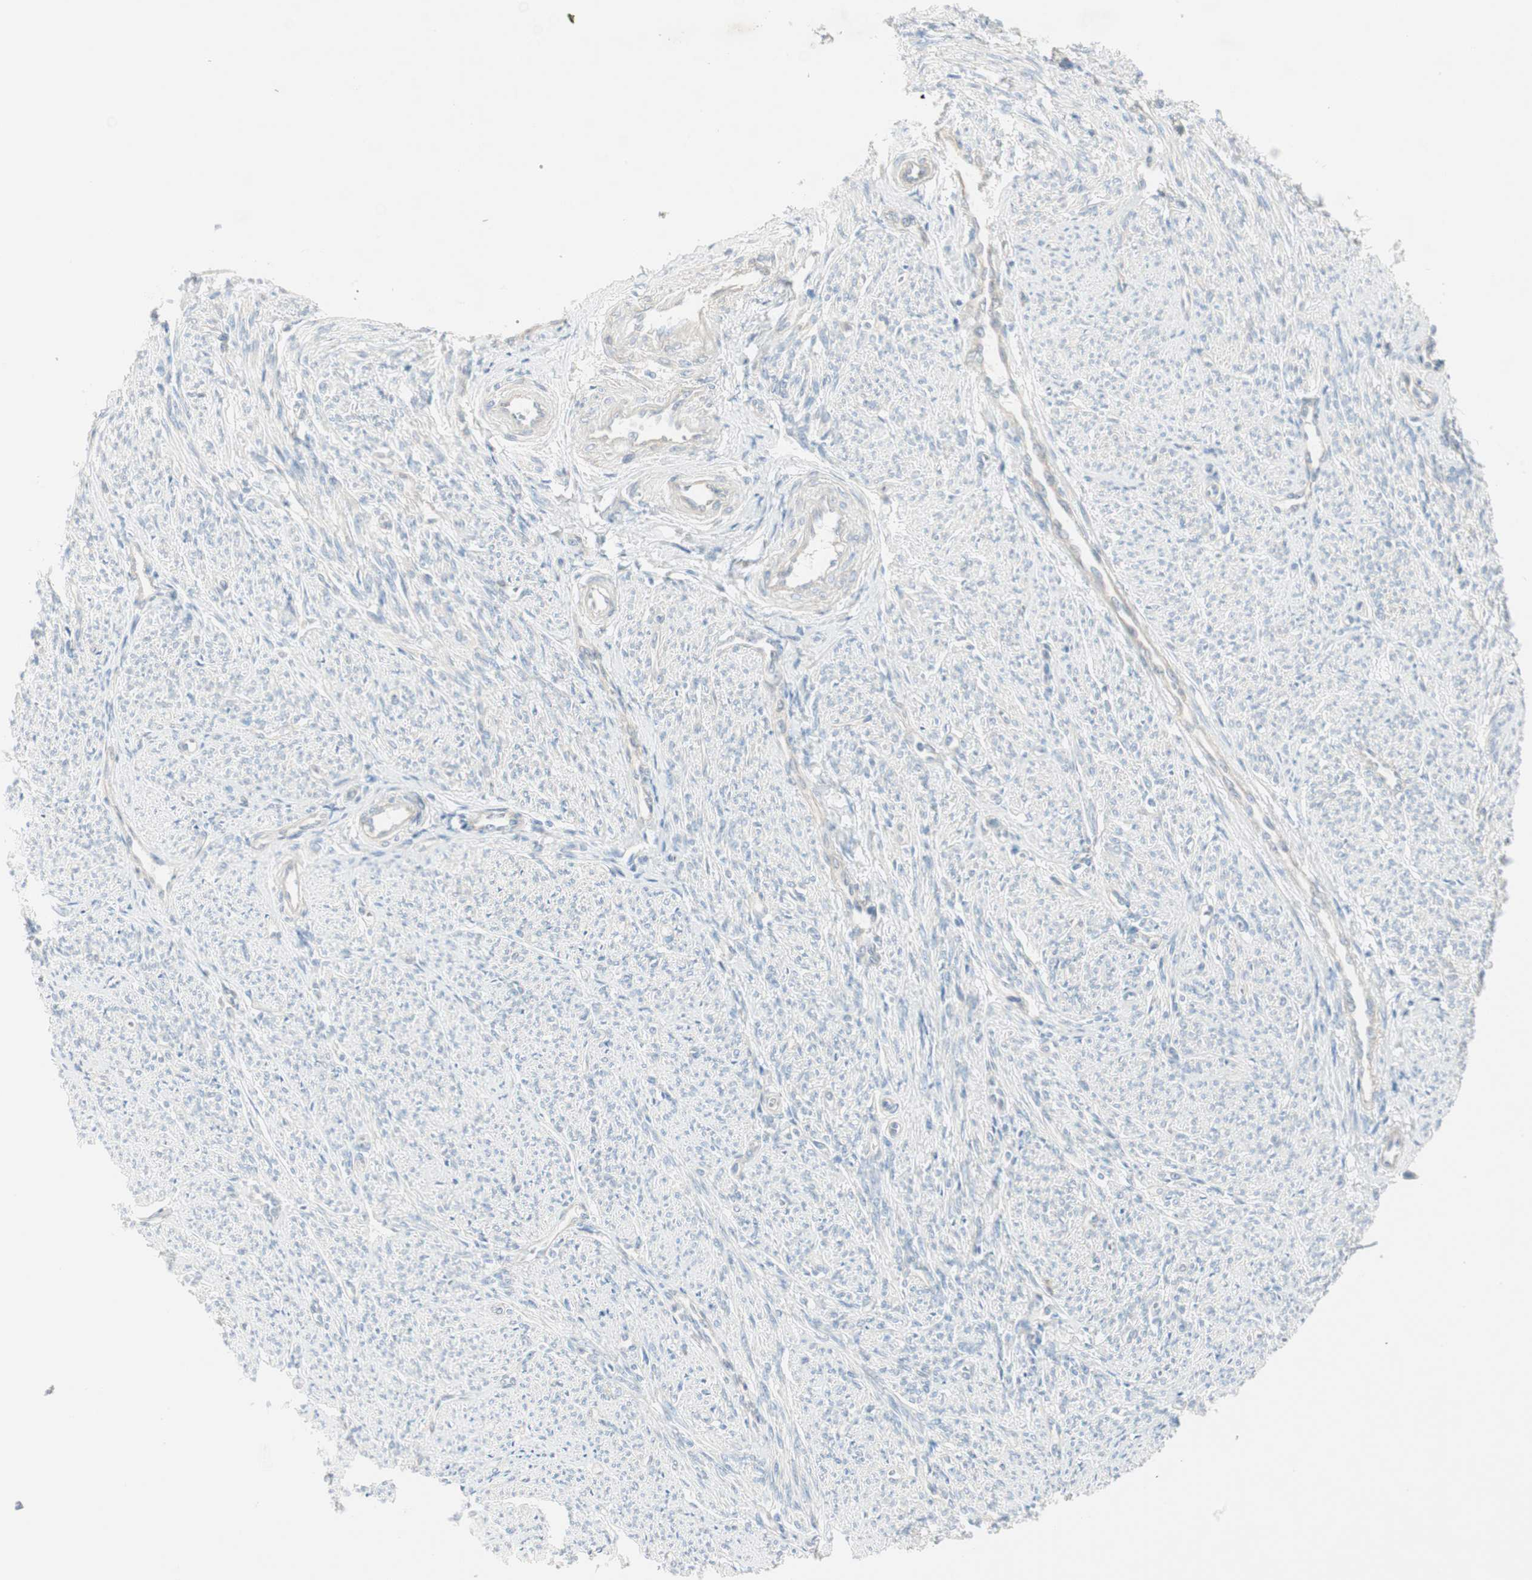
{"staining": {"intensity": "negative", "quantity": "none", "location": "none"}, "tissue": "smooth muscle", "cell_type": "Smooth muscle cells", "image_type": "normal", "snomed": [{"axis": "morphology", "description": "Normal tissue, NOS"}, {"axis": "topography", "description": "Smooth muscle"}], "caption": "This is a histopathology image of immunohistochemistry staining of benign smooth muscle, which shows no expression in smooth muscle cells.", "gene": "CDK3", "patient": {"sex": "female", "age": 65}}